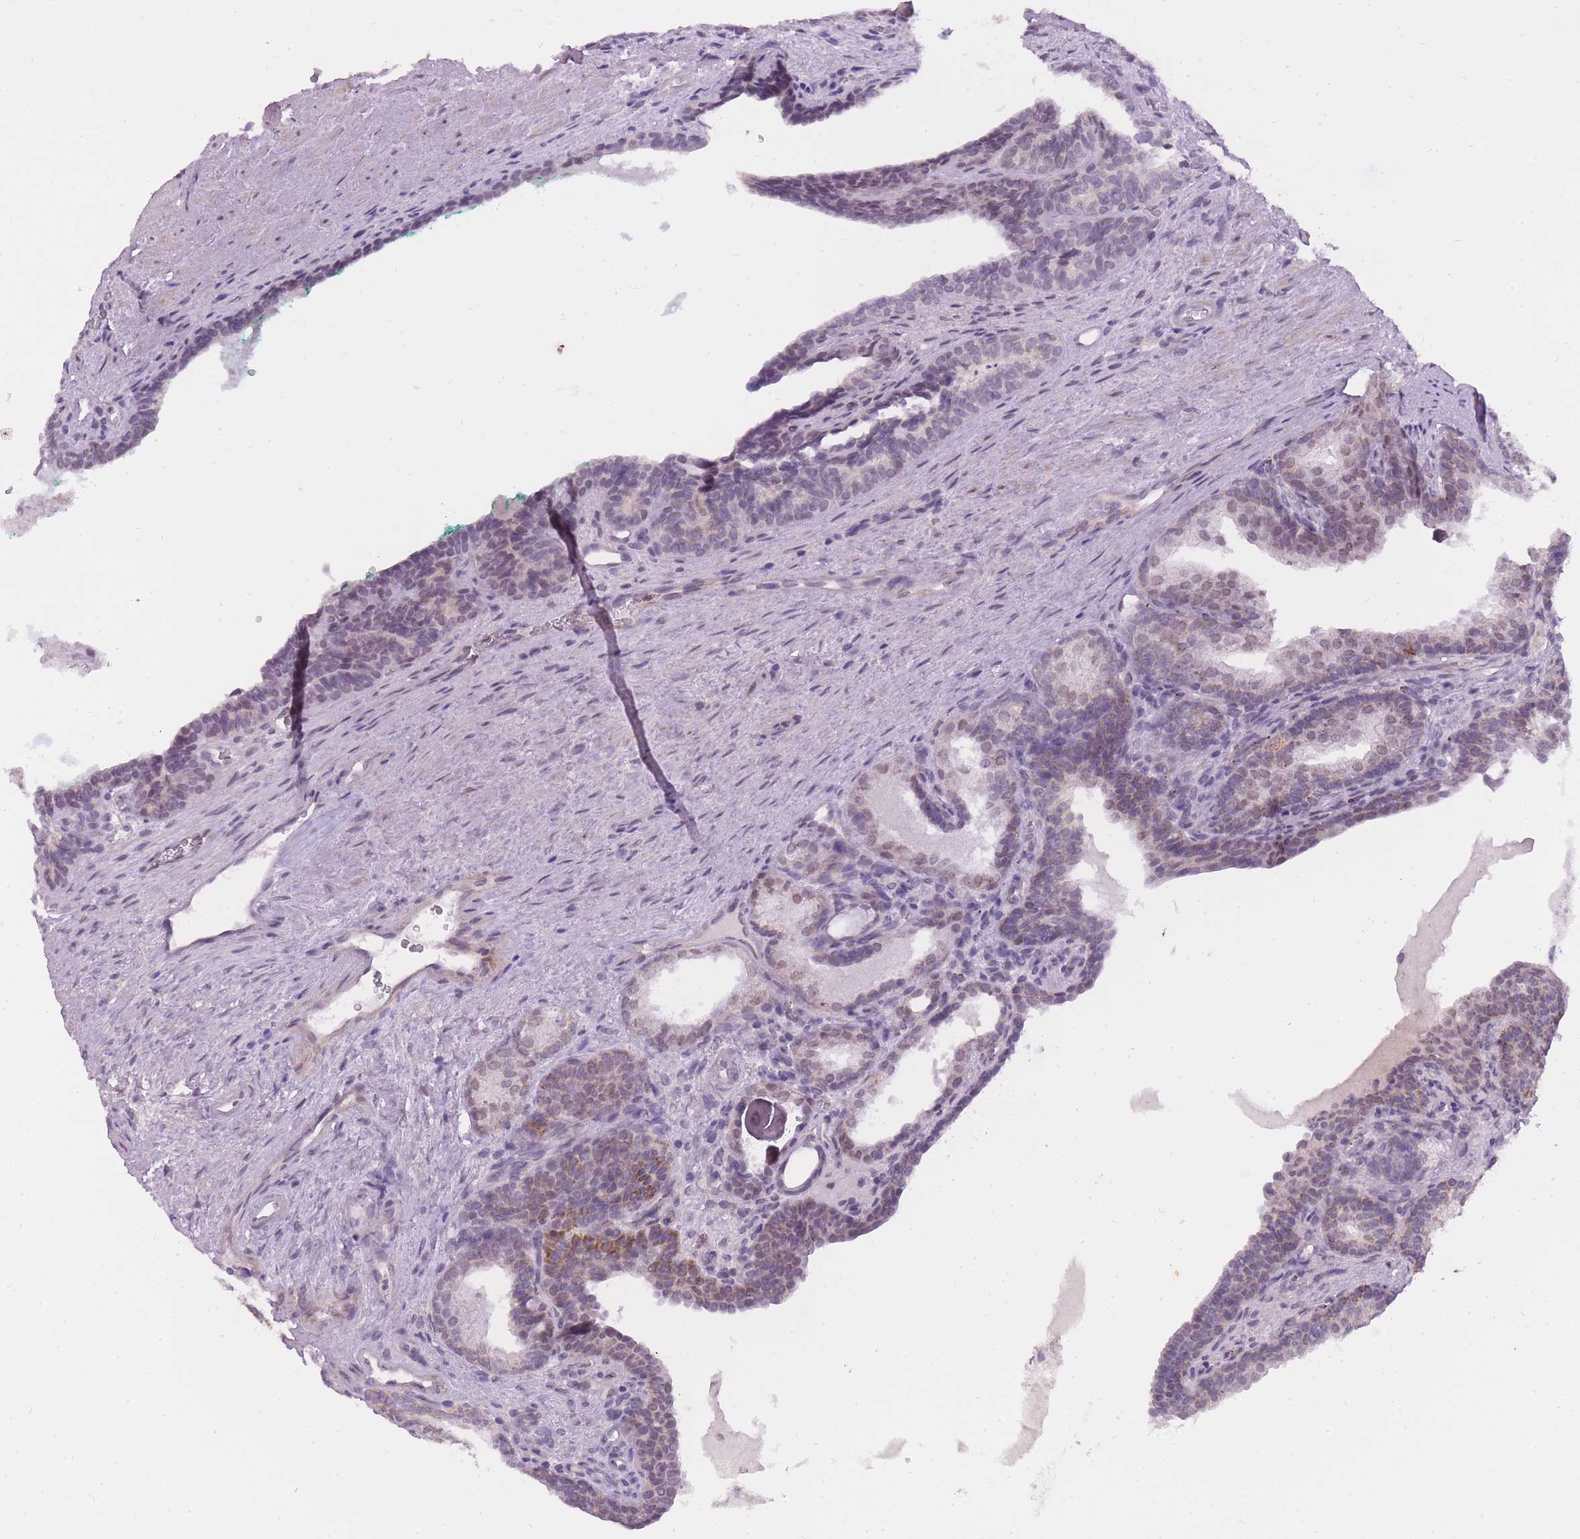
{"staining": {"intensity": "moderate", "quantity": "25%-75%", "location": "cytoplasmic/membranous,nuclear"}, "tissue": "prostate cancer", "cell_type": "Tumor cells", "image_type": "cancer", "snomed": [{"axis": "morphology", "description": "Adenocarcinoma, High grade"}, {"axis": "topography", "description": "Prostate"}], "caption": "Approximately 25%-75% of tumor cells in human prostate high-grade adenocarcinoma demonstrate moderate cytoplasmic/membranous and nuclear protein staining as visualized by brown immunohistochemical staining.", "gene": "TIGD1", "patient": {"sex": "male", "age": 62}}